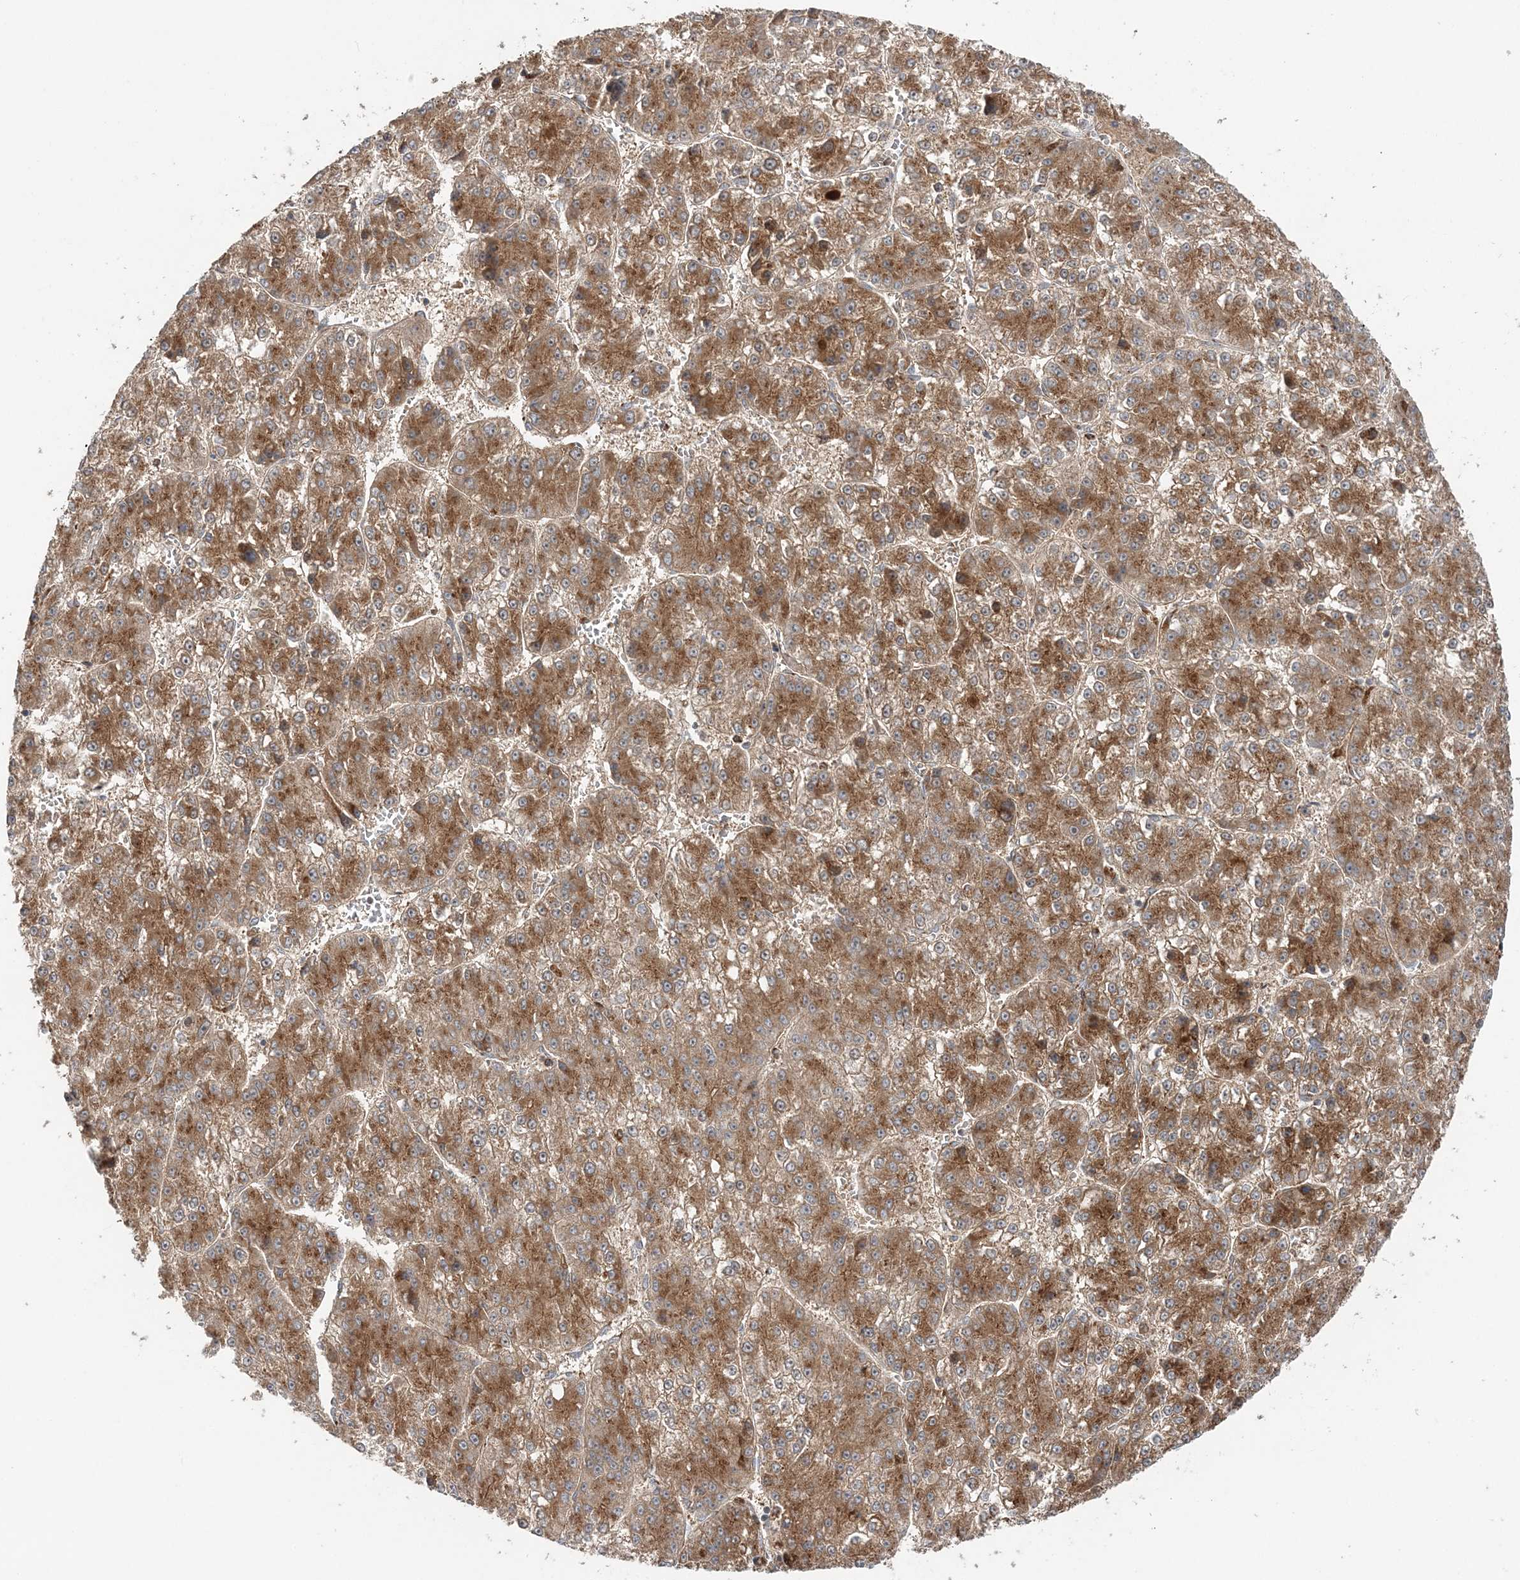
{"staining": {"intensity": "moderate", "quantity": ">75%", "location": "cytoplasmic/membranous"}, "tissue": "liver cancer", "cell_type": "Tumor cells", "image_type": "cancer", "snomed": [{"axis": "morphology", "description": "Carcinoma, Hepatocellular, NOS"}, {"axis": "topography", "description": "Liver"}], "caption": "Brown immunohistochemical staining in liver cancer (hepatocellular carcinoma) demonstrates moderate cytoplasmic/membranous expression in approximately >75% of tumor cells.", "gene": "ABCC3", "patient": {"sex": "female", "age": 73}}